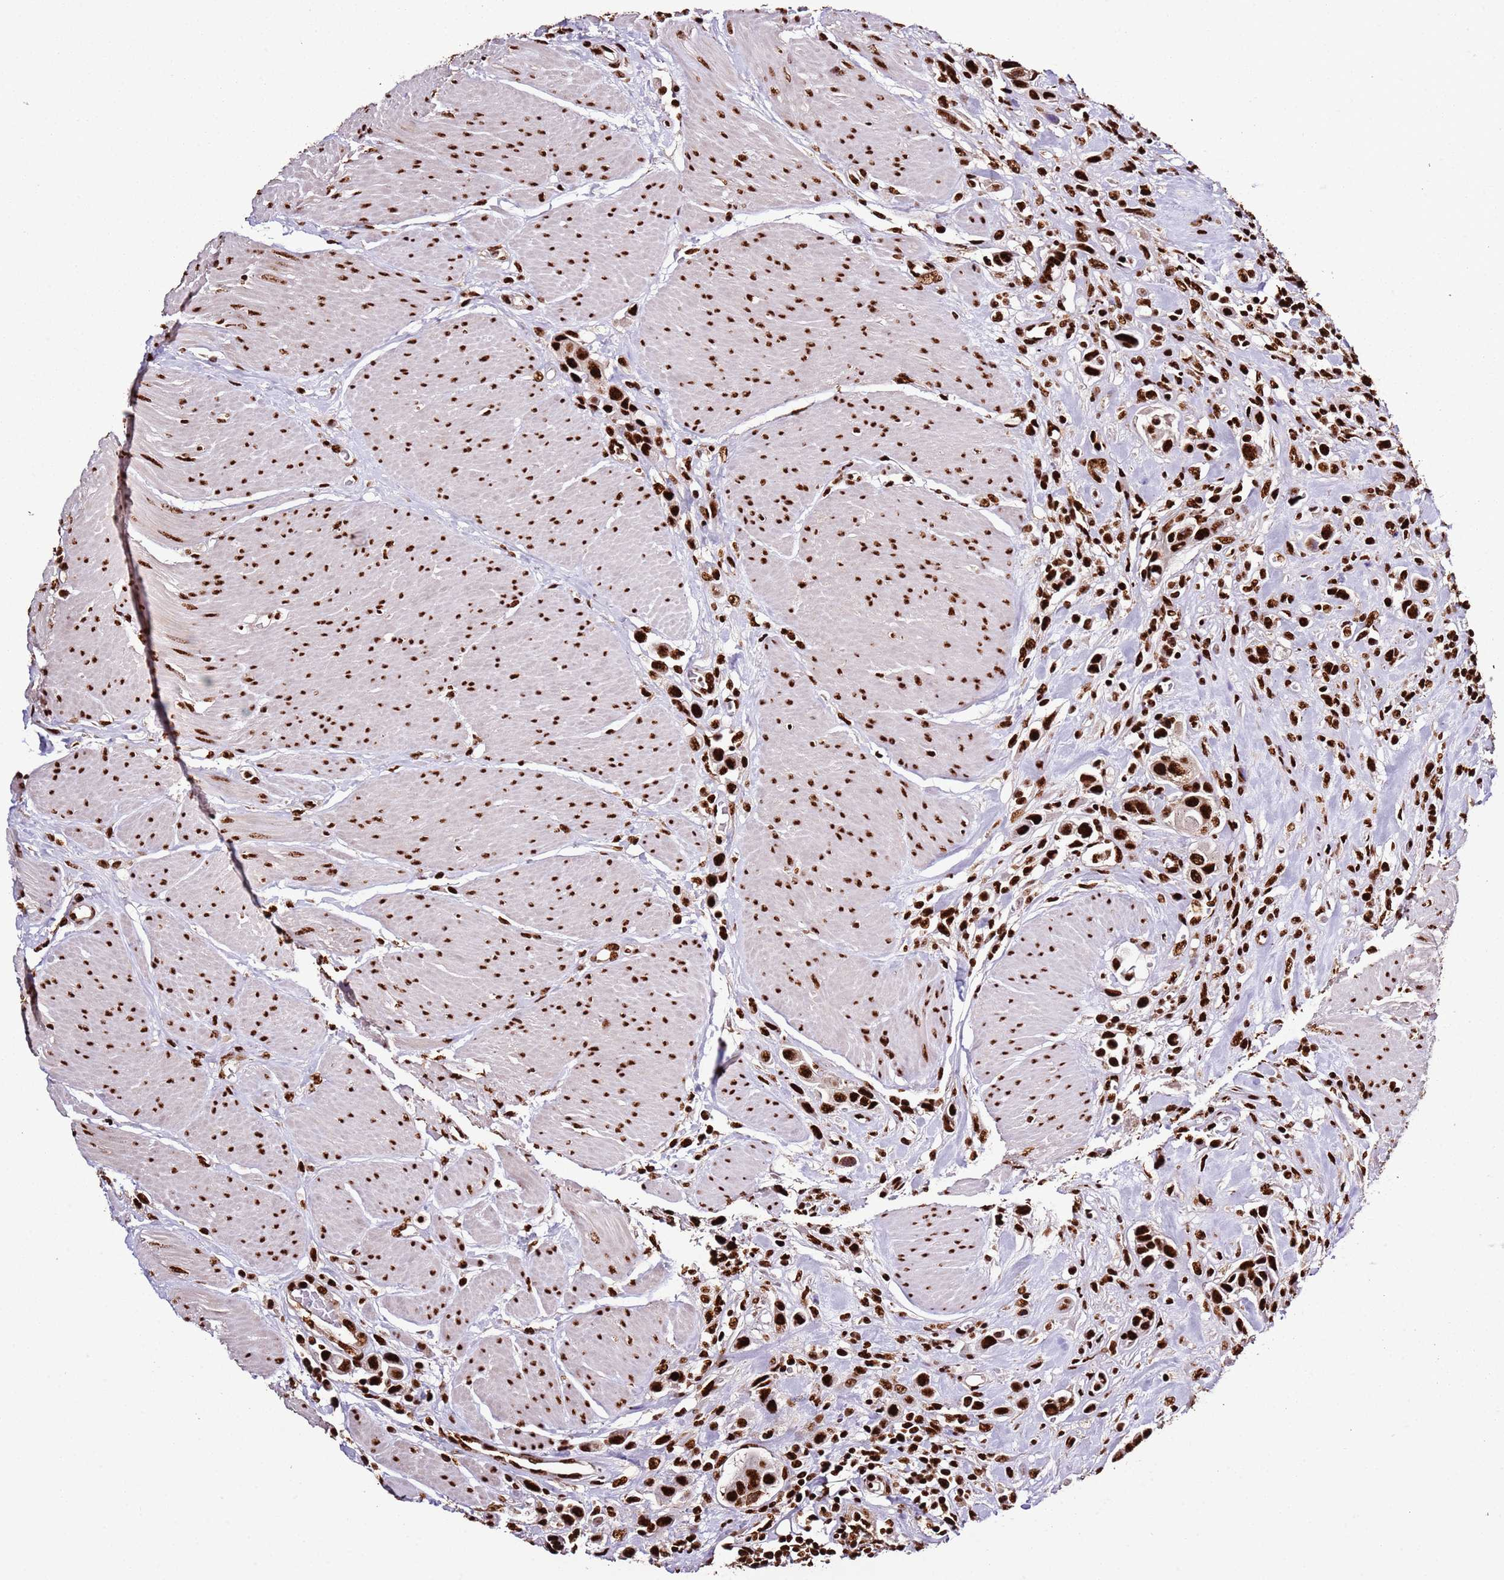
{"staining": {"intensity": "strong", "quantity": ">75%", "location": "nuclear"}, "tissue": "urothelial cancer", "cell_type": "Tumor cells", "image_type": "cancer", "snomed": [{"axis": "morphology", "description": "Urothelial carcinoma, High grade"}, {"axis": "topography", "description": "Urinary bladder"}], "caption": "Brown immunohistochemical staining in human urothelial carcinoma (high-grade) displays strong nuclear staining in approximately >75% of tumor cells. Ihc stains the protein of interest in brown and the nuclei are stained blue.", "gene": "C6orf226", "patient": {"sex": "male", "age": 50}}